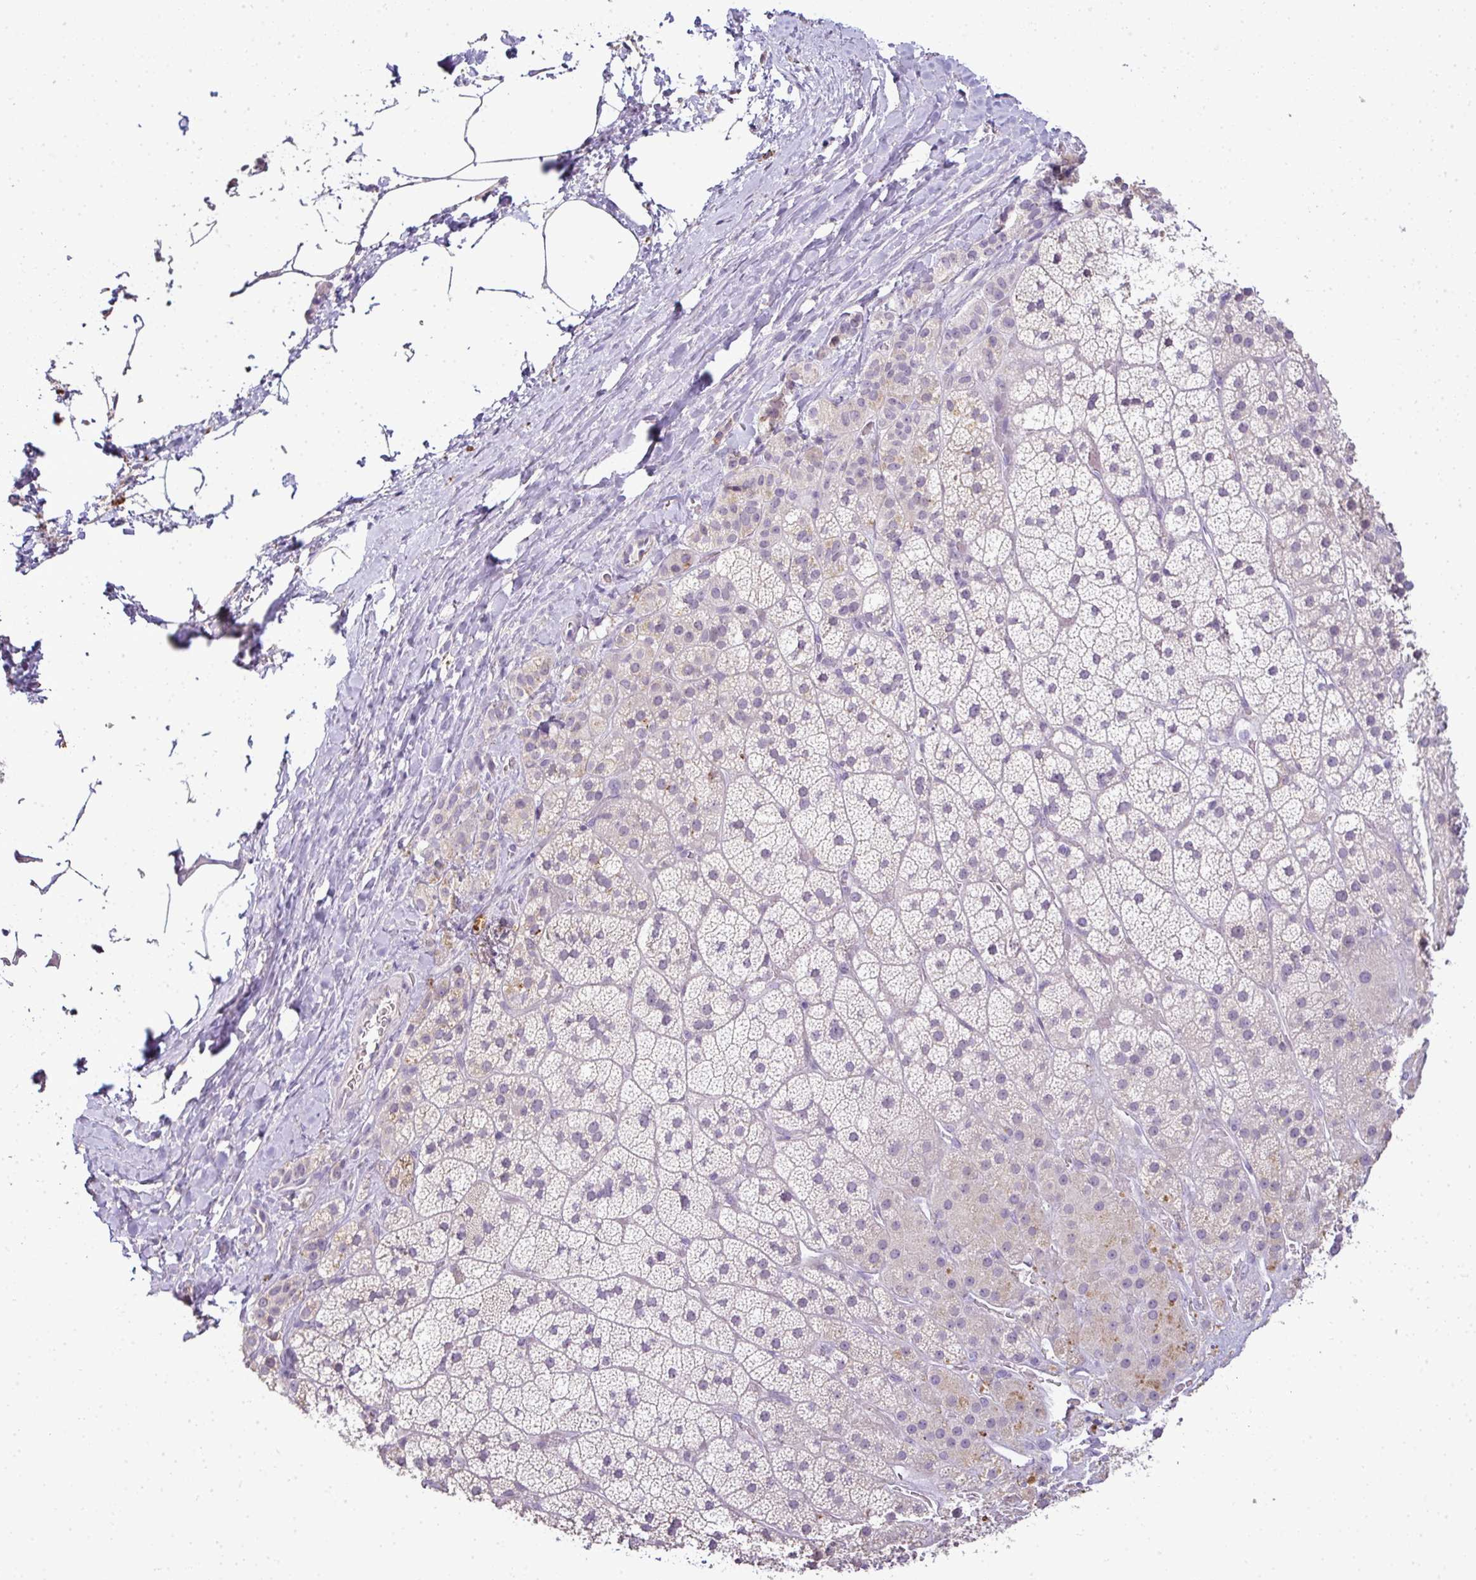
{"staining": {"intensity": "moderate", "quantity": "<25%", "location": "cytoplasmic/membranous"}, "tissue": "adrenal gland", "cell_type": "Glandular cells", "image_type": "normal", "snomed": [{"axis": "morphology", "description": "Normal tissue, NOS"}, {"axis": "topography", "description": "Adrenal gland"}], "caption": "Immunohistochemical staining of unremarkable human adrenal gland exhibits low levels of moderate cytoplasmic/membranous staining in approximately <25% of glandular cells. (Stains: DAB (3,3'-diaminobenzidine) in brown, nuclei in blue, Microscopy: brightfield microscopy at high magnification).", "gene": "CMPK1", "patient": {"sex": "male", "age": 57}}